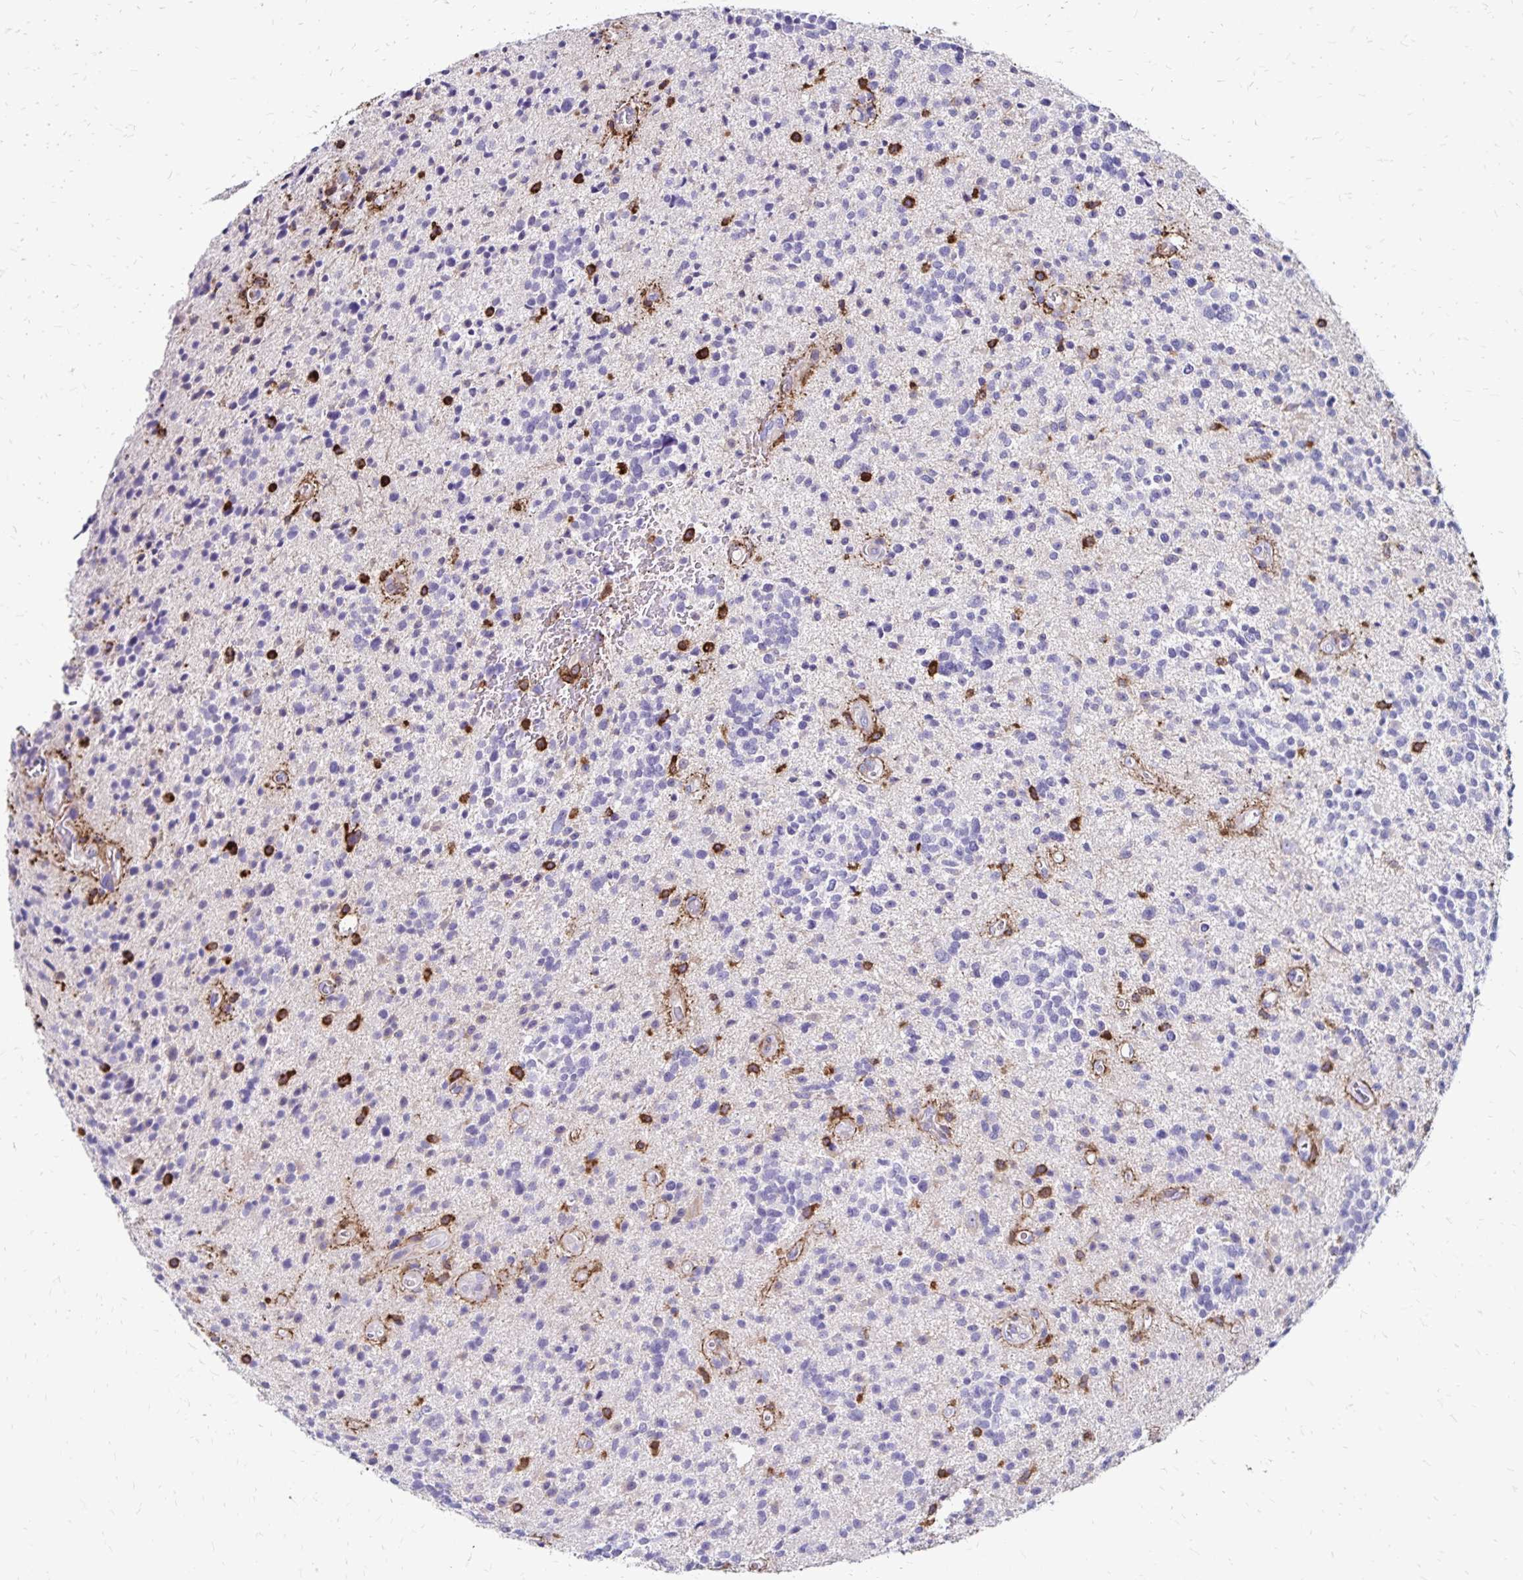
{"staining": {"intensity": "negative", "quantity": "none", "location": "none"}, "tissue": "glioma", "cell_type": "Tumor cells", "image_type": "cancer", "snomed": [{"axis": "morphology", "description": "Glioma, malignant, High grade"}, {"axis": "topography", "description": "Brain"}], "caption": "Tumor cells show no significant protein staining in glioma.", "gene": "TNS3", "patient": {"sex": "male", "age": 29}}